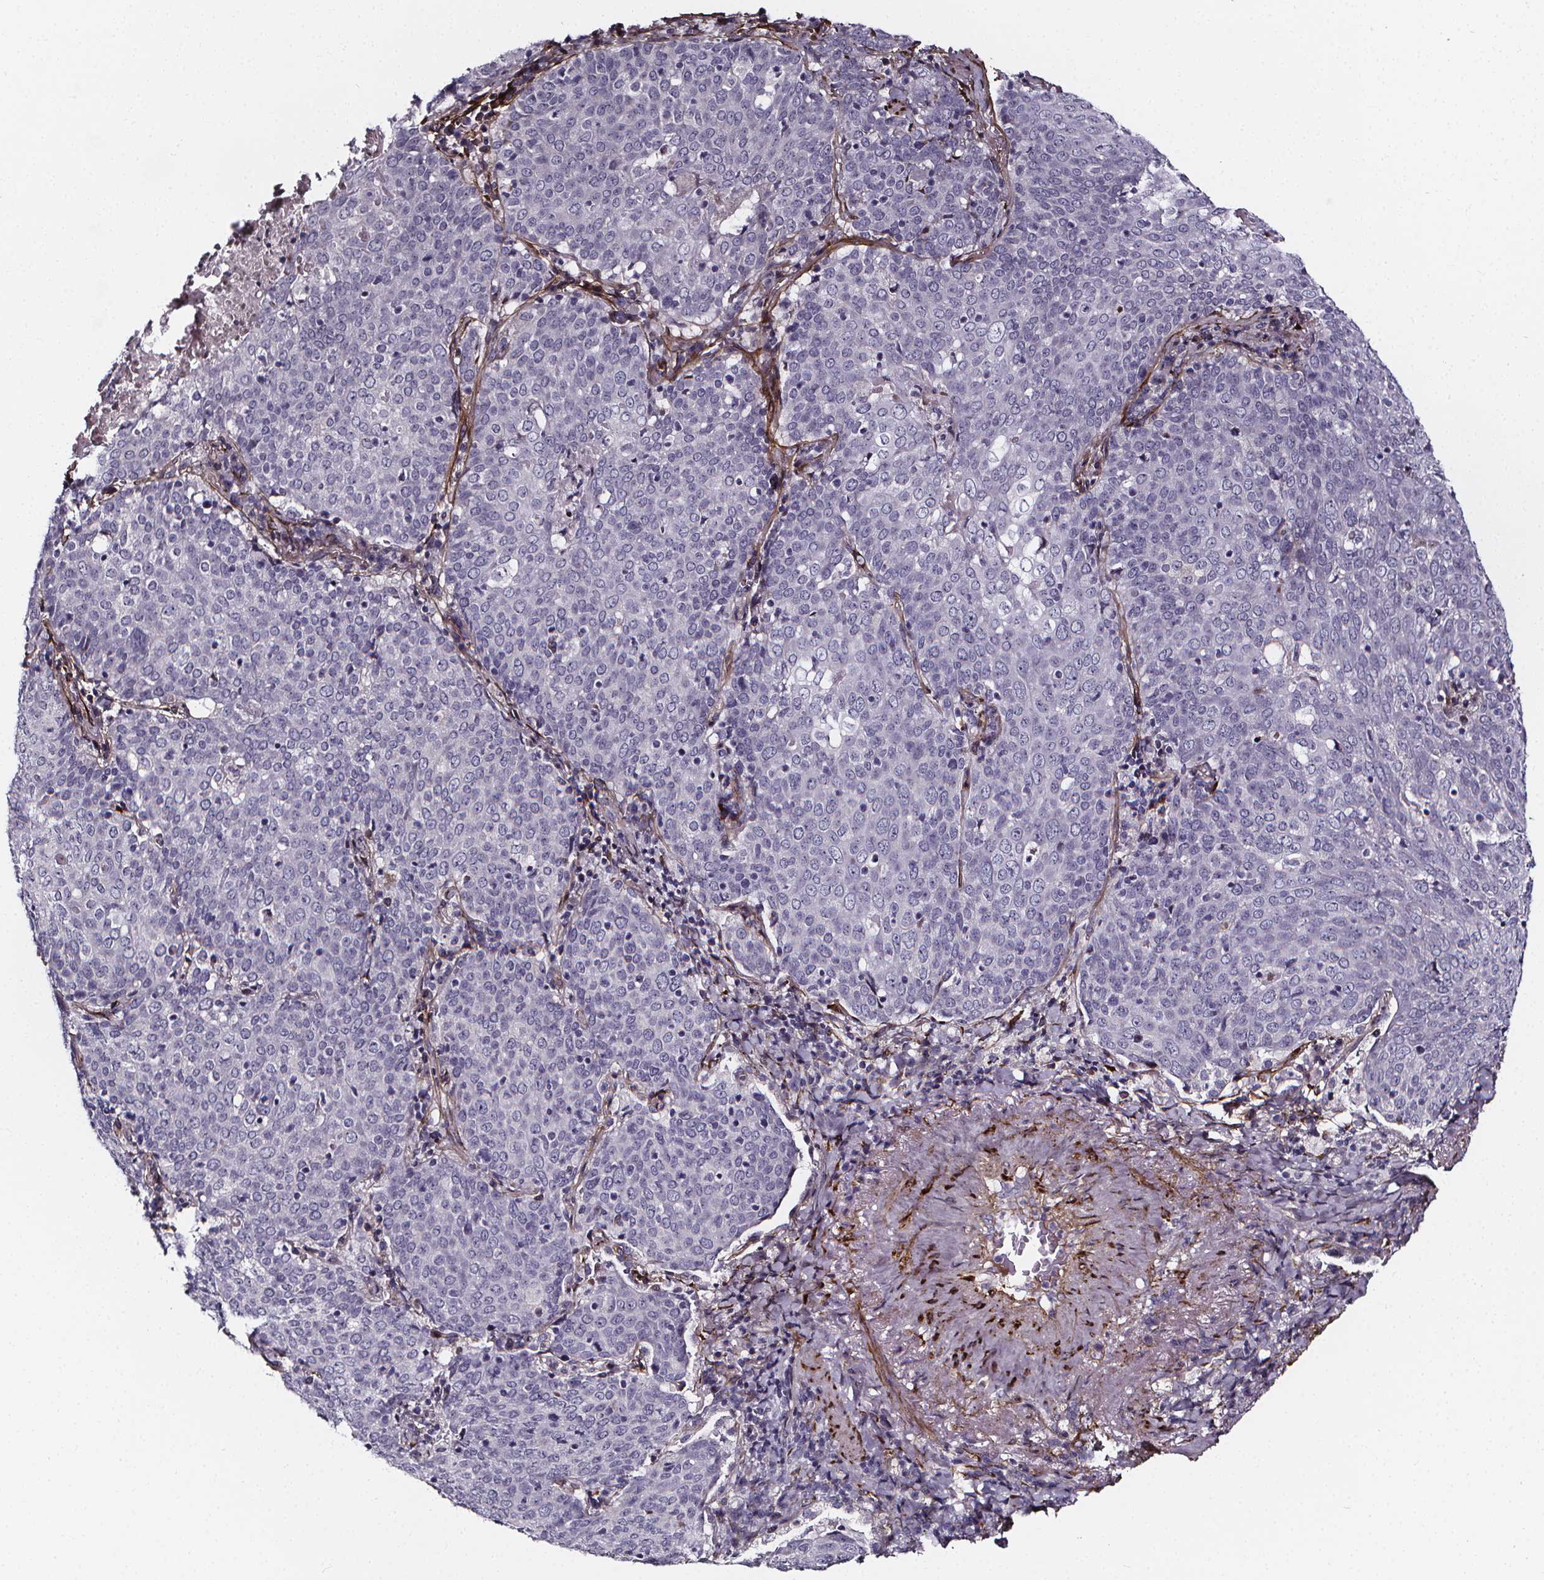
{"staining": {"intensity": "negative", "quantity": "none", "location": "none"}, "tissue": "lung cancer", "cell_type": "Tumor cells", "image_type": "cancer", "snomed": [{"axis": "morphology", "description": "Squamous cell carcinoma, NOS"}, {"axis": "topography", "description": "Lung"}], "caption": "The histopathology image shows no staining of tumor cells in squamous cell carcinoma (lung). The staining is performed using DAB (3,3'-diaminobenzidine) brown chromogen with nuclei counter-stained in using hematoxylin.", "gene": "AEBP1", "patient": {"sex": "male", "age": 82}}